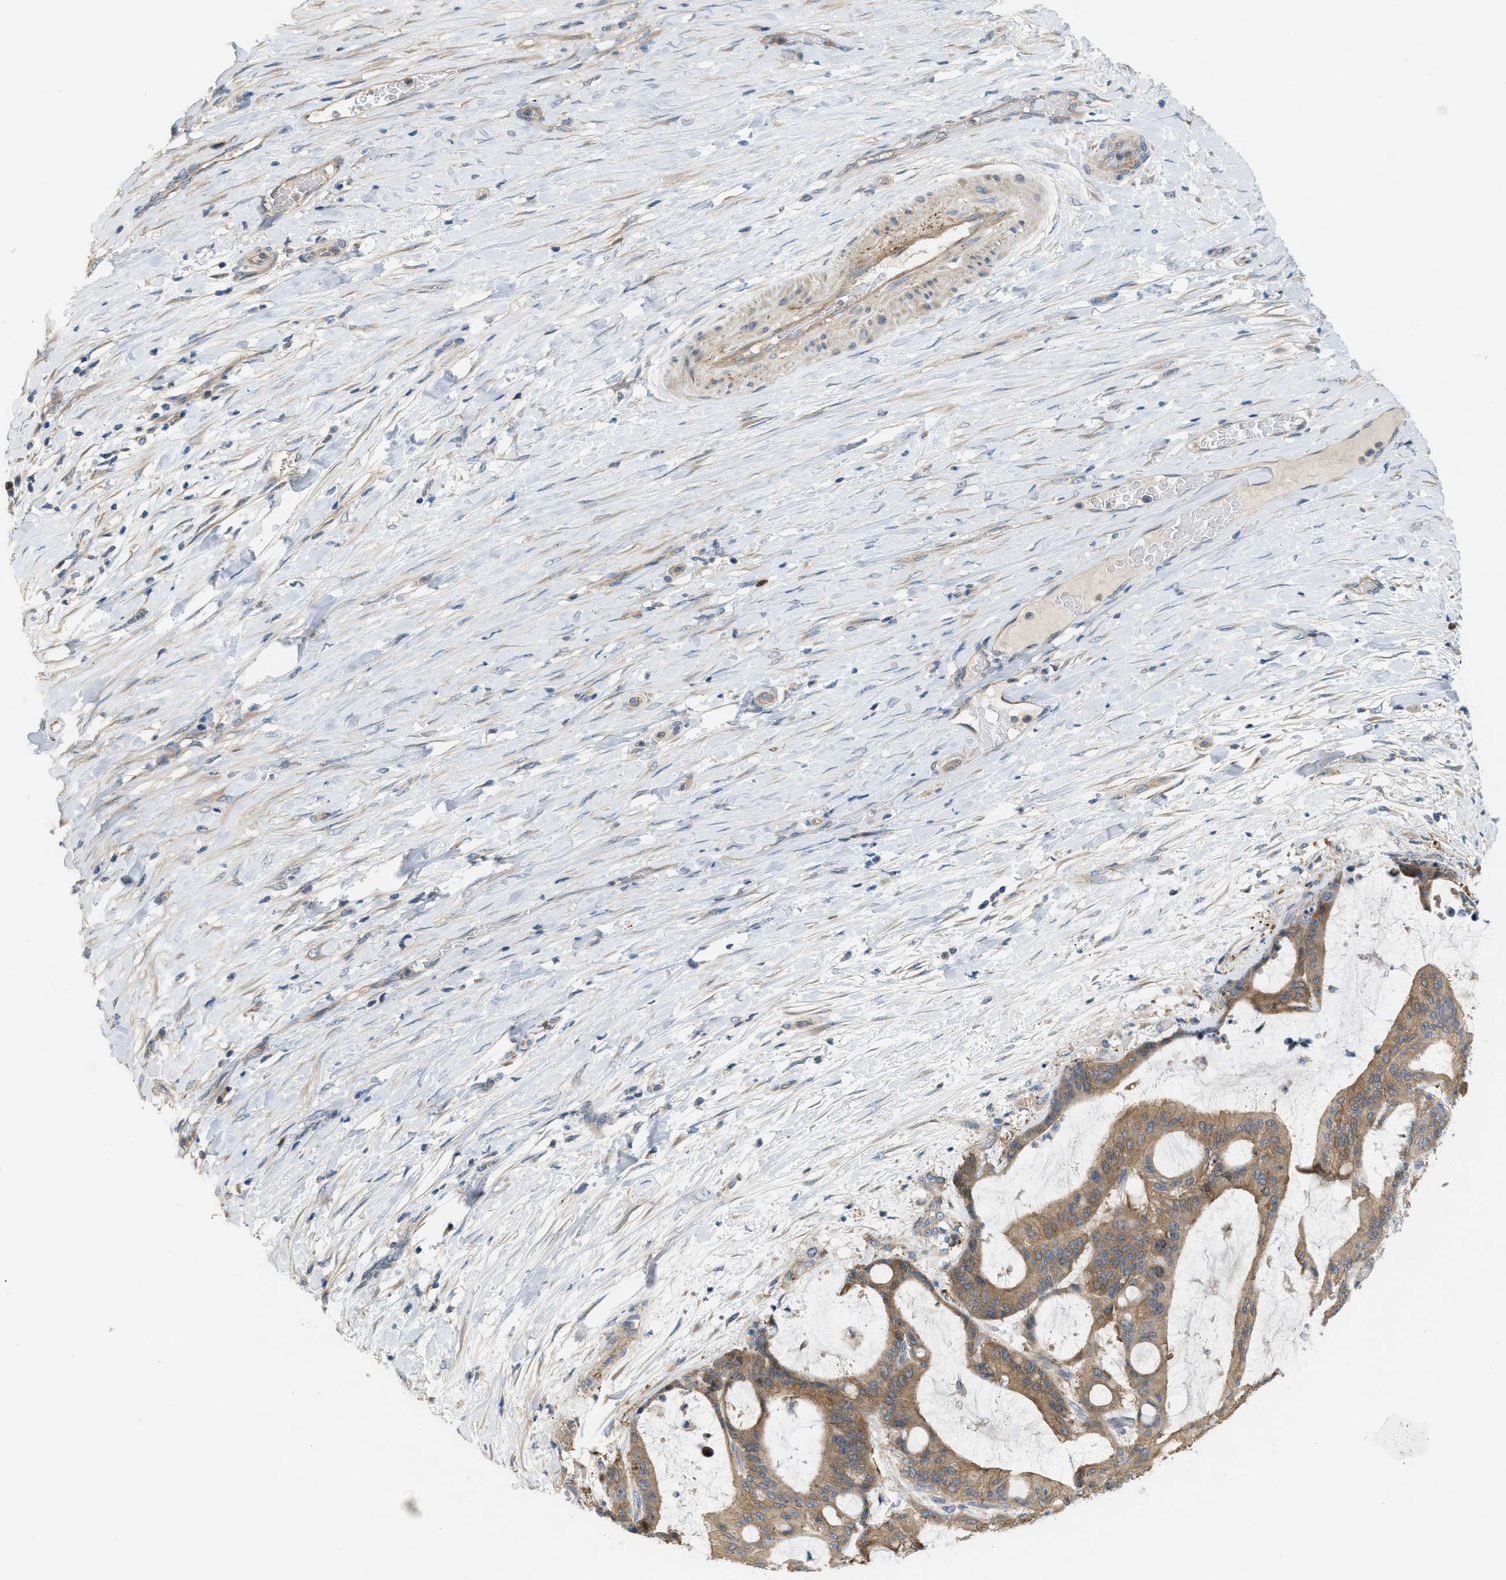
{"staining": {"intensity": "moderate", "quantity": ">75%", "location": "cytoplasmic/membranous"}, "tissue": "liver cancer", "cell_type": "Tumor cells", "image_type": "cancer", "snomed": [{"axis": "morphology", "description": "Cholangiocarcinoma"}, {"axis": "topography", "description": "Liver"}], "caption": "Tumor cells display medium levels of moderate cytoplasmic/membranous positivity in approximately >75% of cells in liver cholangiocarcinoma. Using DAB (3,3'-diaminobenzidine) (brown) and hematoxylin (blue) stains, captured at high magnification using brightfield microscopy.", "gene": "UBA5", "patient": {"sex": "female", "age": 73}}